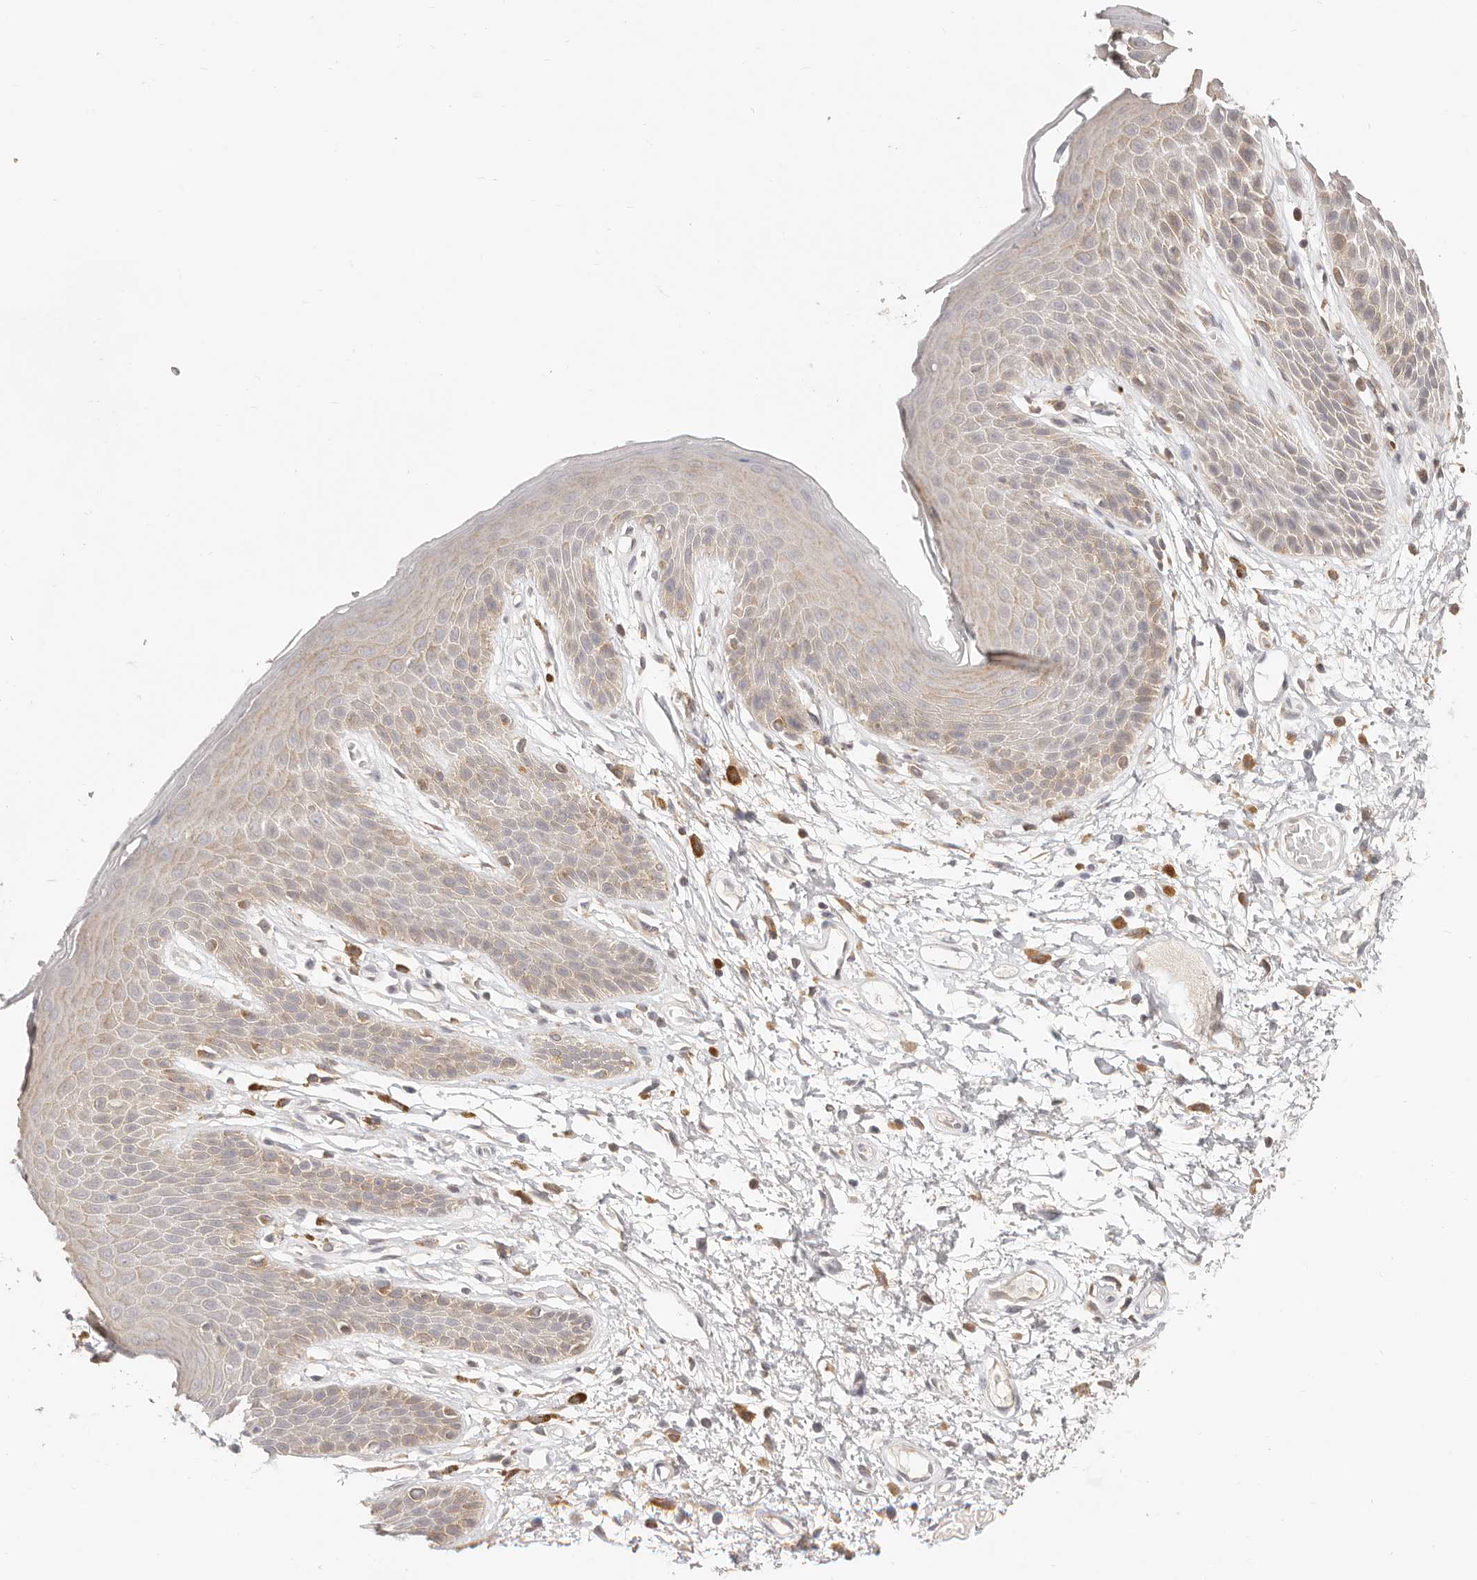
{"staining": {"intensity": "weak", "quantity": "25%-75%", "location": "cytoplasmic/membranous"}, "tissue": "skin", "cell_type": "Epidermal cells", "image_type": "normal", "snomed": [{"axis": "morphology", "description": "Normal tissue, NOS"}, {"axis": "topography", "description": "Anal"}], "caption": "This micrograph reveals IHC staining of benign human skin, with low weak cytoplasmic/membranous positivity in about 25%-75% of epidermal cells.", "gene": "DTNBP1", "patient": {"sex": "male", "age": 74}}